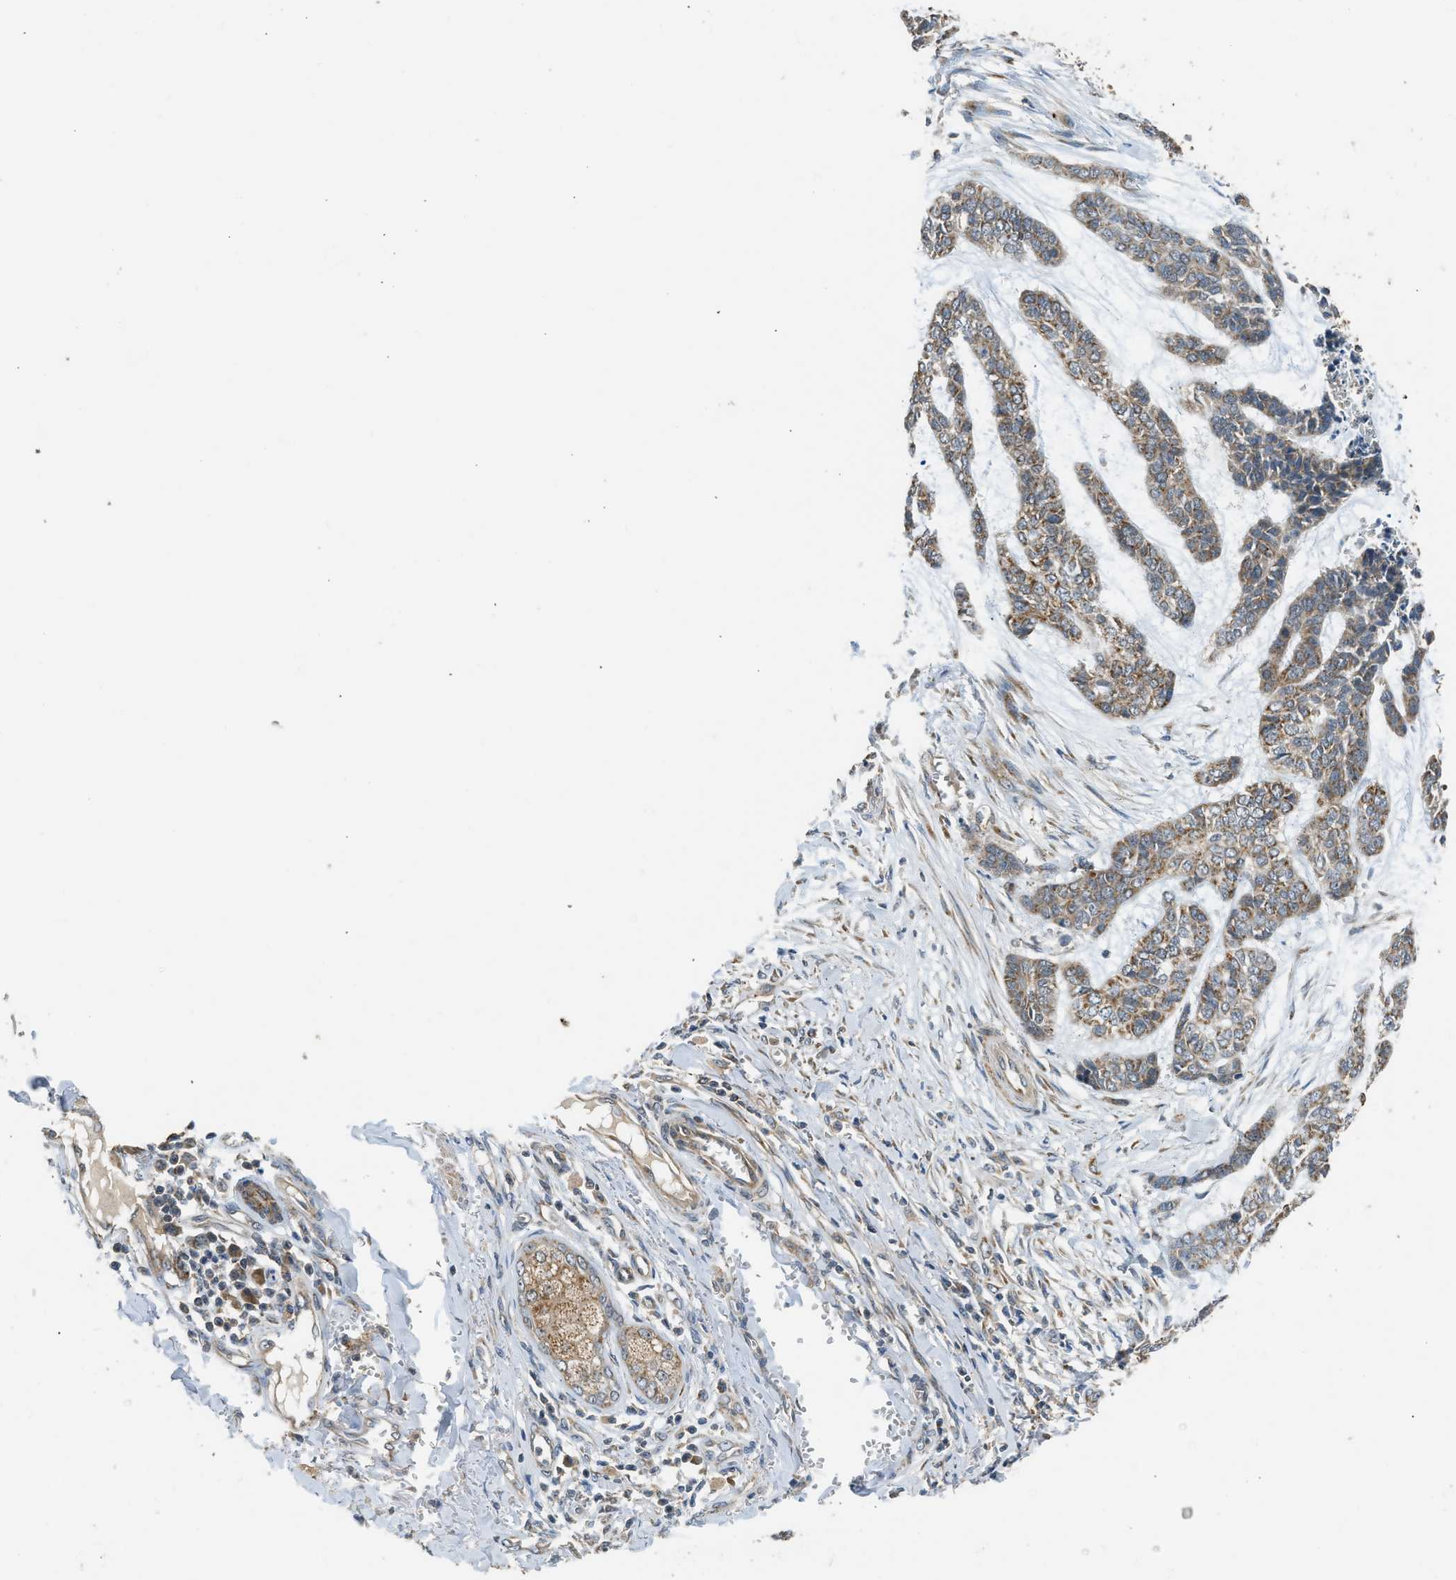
{"staining": {"intensity": "moderate", "quantity": ">75%", "location": "cytoplasmic/membranous"}, "tissue": "skin cancer", "cell_type": "Tumor cells", "image_type": "cancer", "snomed": [{"axis": "morphology", "description": "Basal cell carcinoma"}, {"axis": "topography", "description": "Skin"}], "caption": "Basal cell carcinoma (skin) stained with immunohistochemistry (IHC) reveals moderate cytoplasmic/membranous positivity in approximately >75% of tumor cells. The staining was performed using DAB (3,3'-diaminobenzidine) to visualize the protein expression in brown, while the nuclei were stained in blue with hematoxylin (Magnification: 20x).", "gene": "STARD3", "patient": {"sex": "female", "age": 64}}